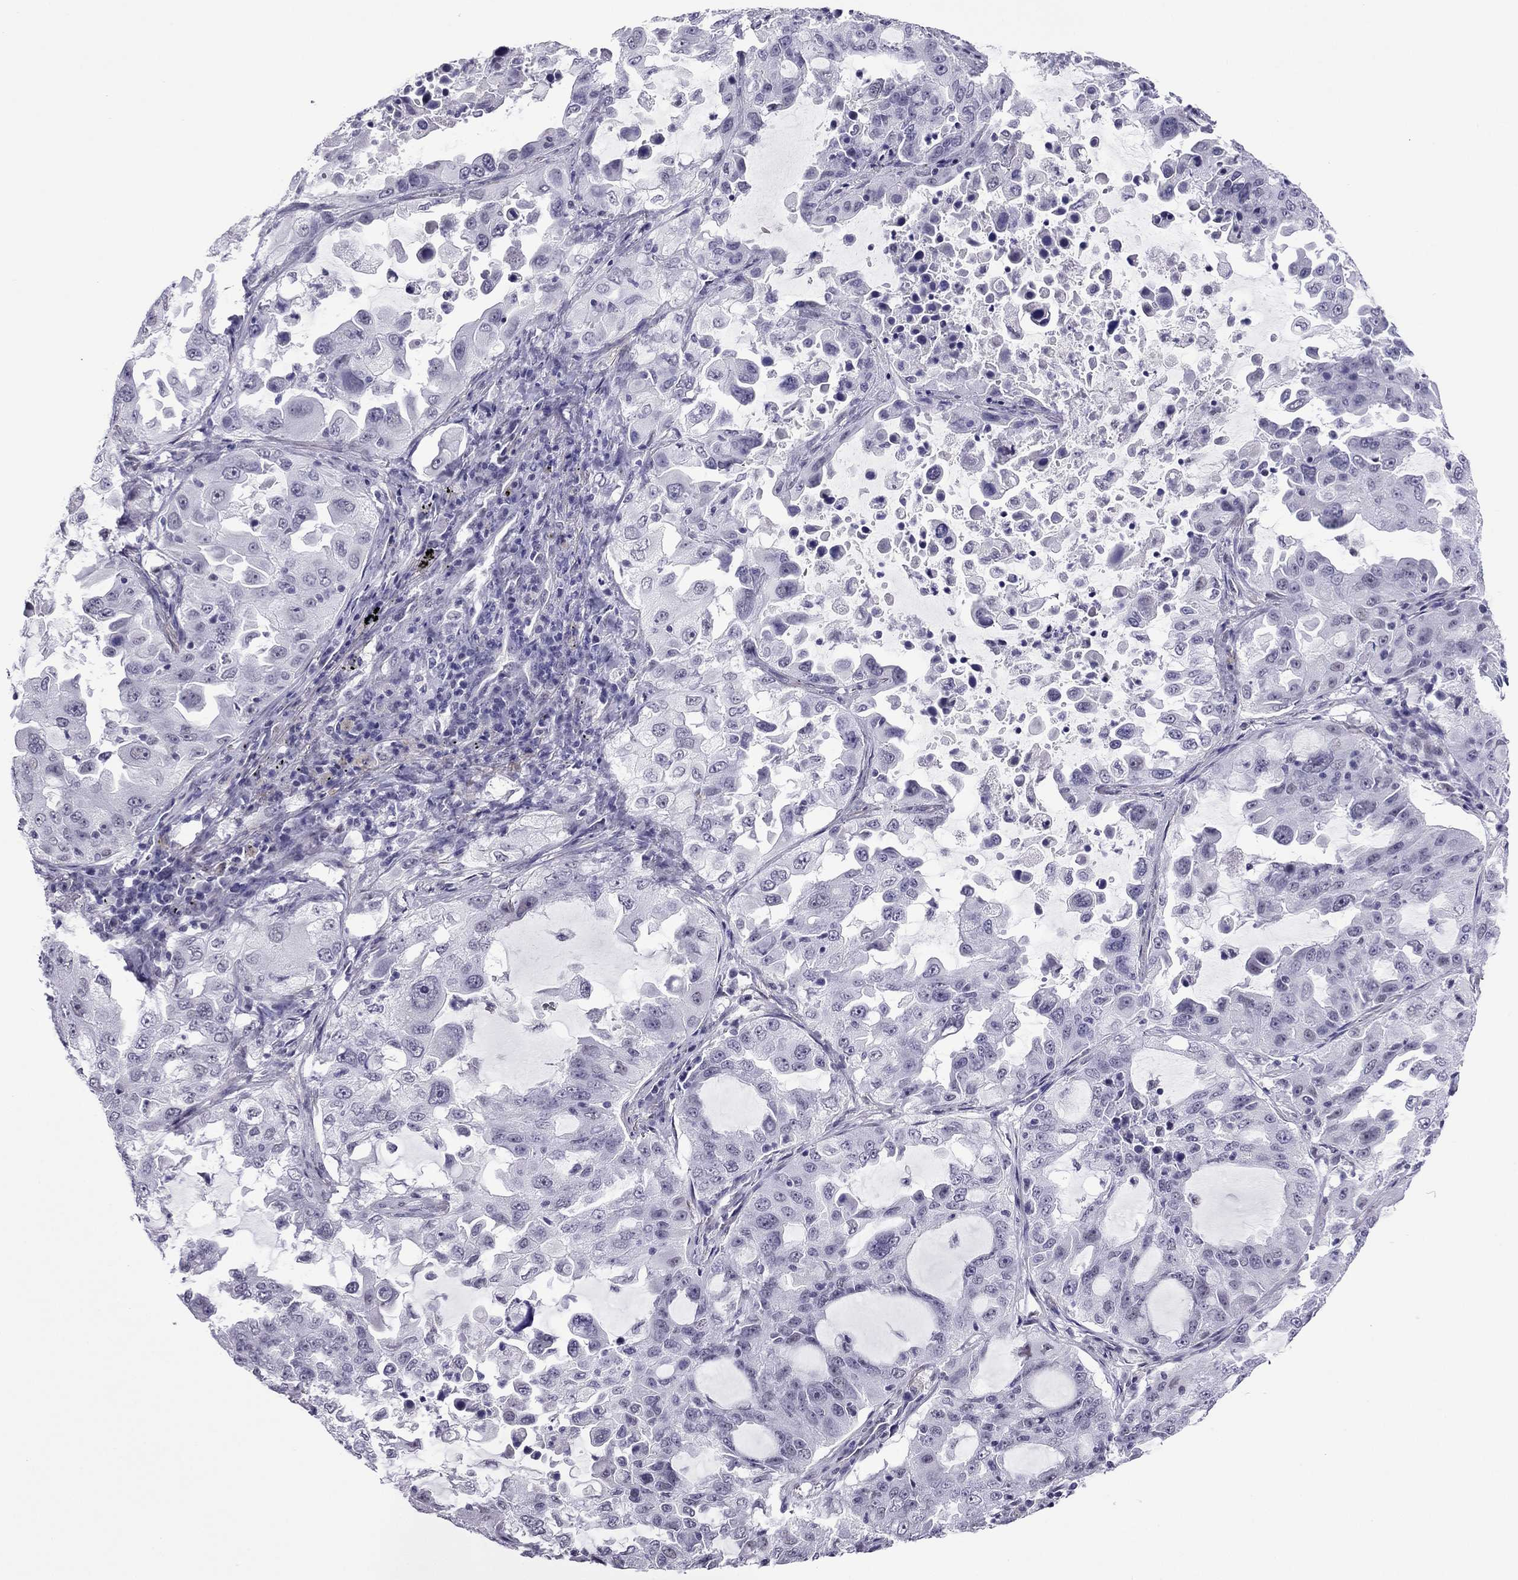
{"staining": {"intensity": "negative", "quantity": "none", "location": "none"}, "tissue": "lung cancer", "cell_type": "Tumor cells", "image_type": "cancer", "snomed": [{"axis": "morphology", "description": "Adenocarcinoma, NOS"}, {"axis": "topography", "description": "Lung"}], "caption": "An immunohistochemistry histopathology image of lung cancer (adenocarcinoma) is shown. There is no staining in tumor cells of lung cancer (adenocarcinoma).", "gene": "ZNF646", "patient": {"sex": "female", "age": 61}}